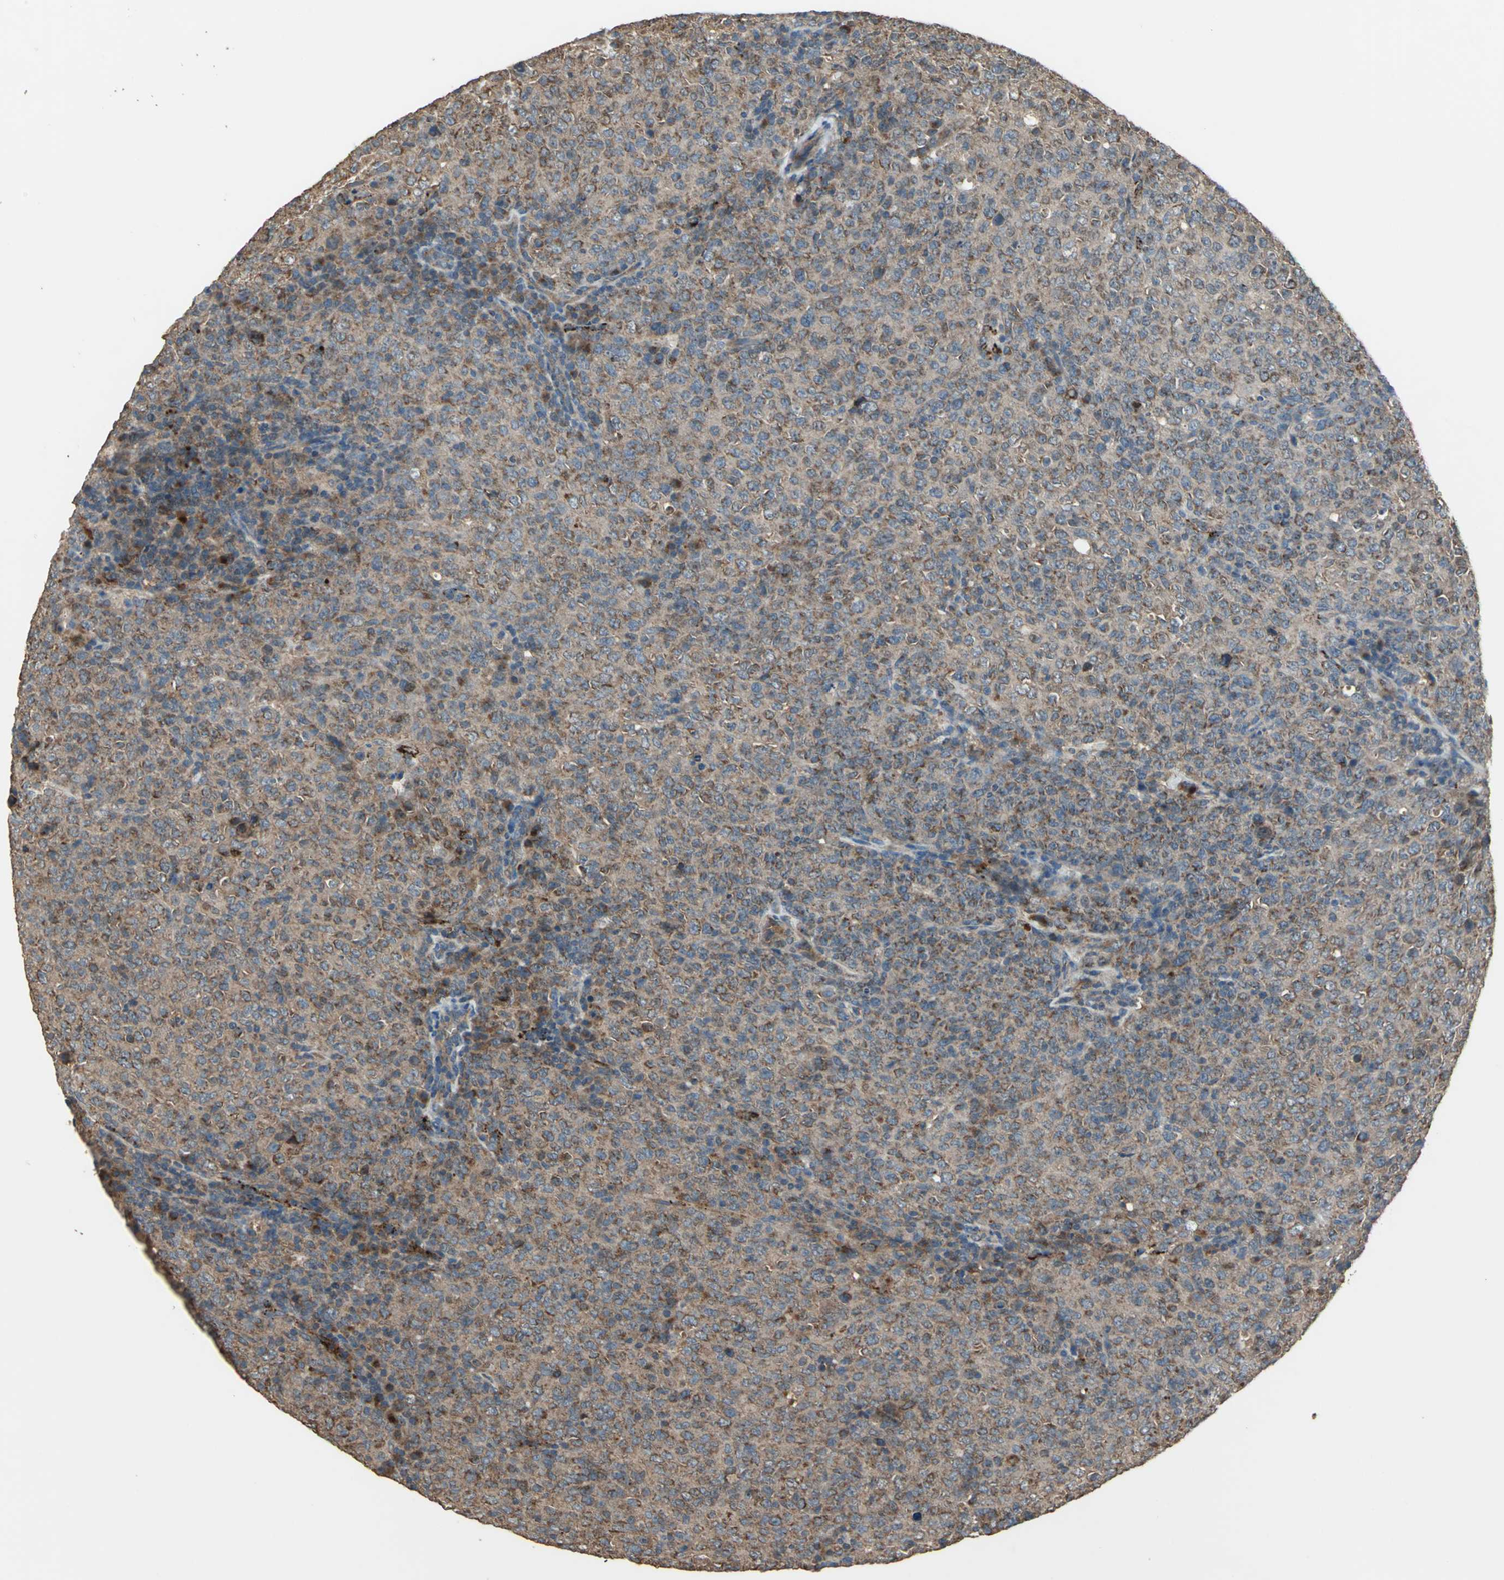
{"staining": {"intensity": "strong", "quantity": ">75%", "location": "cytoplasmic/membranous"}, "tissue": "lymphoma", "cell_type": "Tumor cells", "image_type": "cancer", "snomed": [{"axis": "morphology", "description": "Malignant lymphoma, non-Hodgkin's type, High grade"}, {"axis": "topography", "description": "Tonsil"}], "caption": "This histopathology image exhibits high-grade malignant lymphoma, non-Hodgkin's type stained with IHC to label a protein in brown. The cytoplasmic/membranous of tumor cells show strong positivity for the protein. Nuclei are counter-stained blue.", "gene": "POLRMT", "patient": {"sex": "female", "age": 36}}